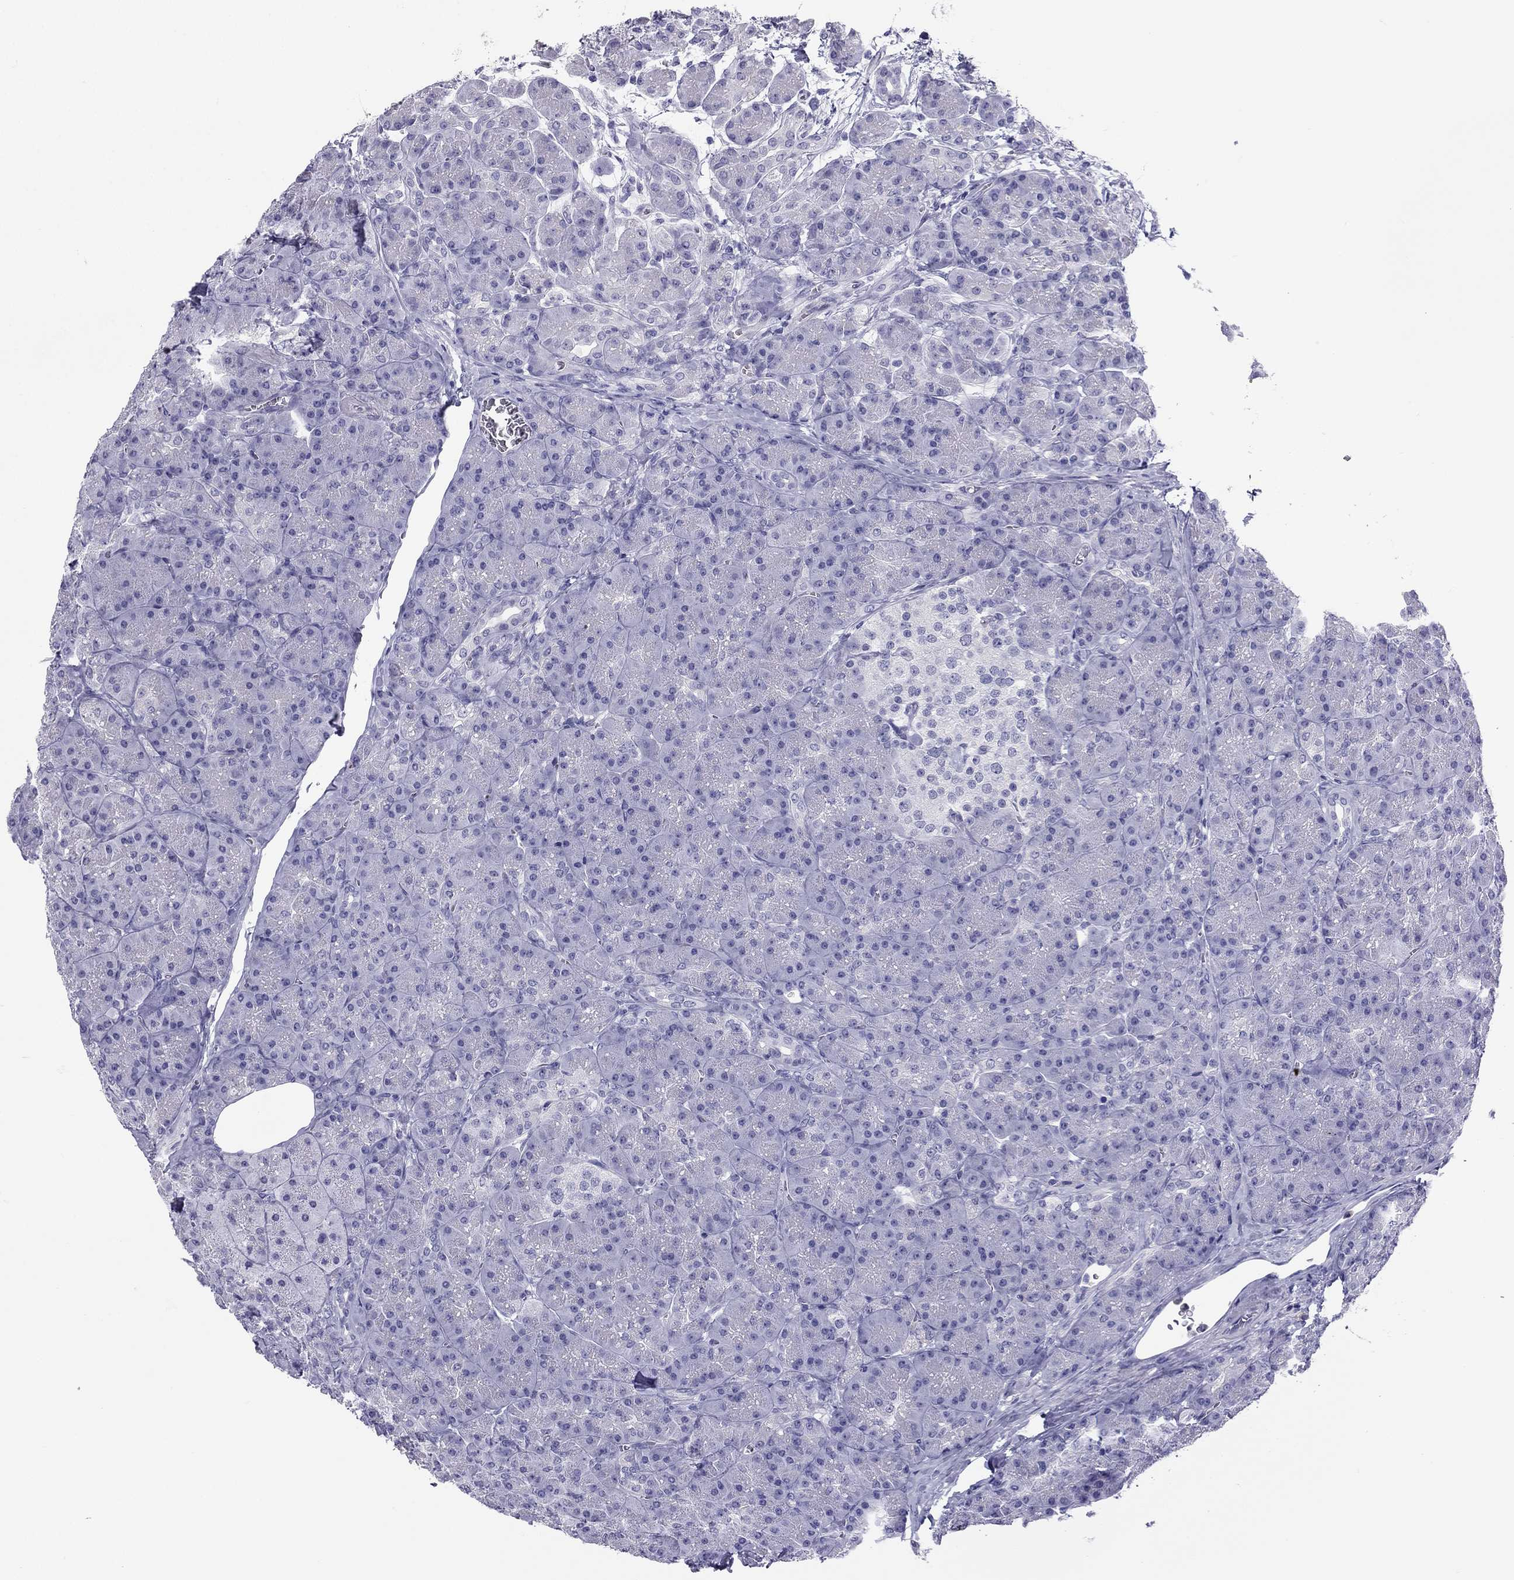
{"staining": {"intensity": "negative", "quantity": "none", "location": "none"}, "tissue": "pancreas", "cell_type": "Exocrine glandular cells", "image_type": "normal", "snomed": [{"axis": "morphology", "description": "Normal tissue, NOS"}, {"axis": "topography", "description": "Pancreas"}], "caption": "Normal pancreas was stained to show a protein in brown. There is no significant staining in exocrine glandular cells. (DAB (3,3'-diaminobenzidine) IHC visualized using brightfield microscopy, high magnification).", "gene": "CROCC2", "patient": {"sex": "male", "age": 57}}